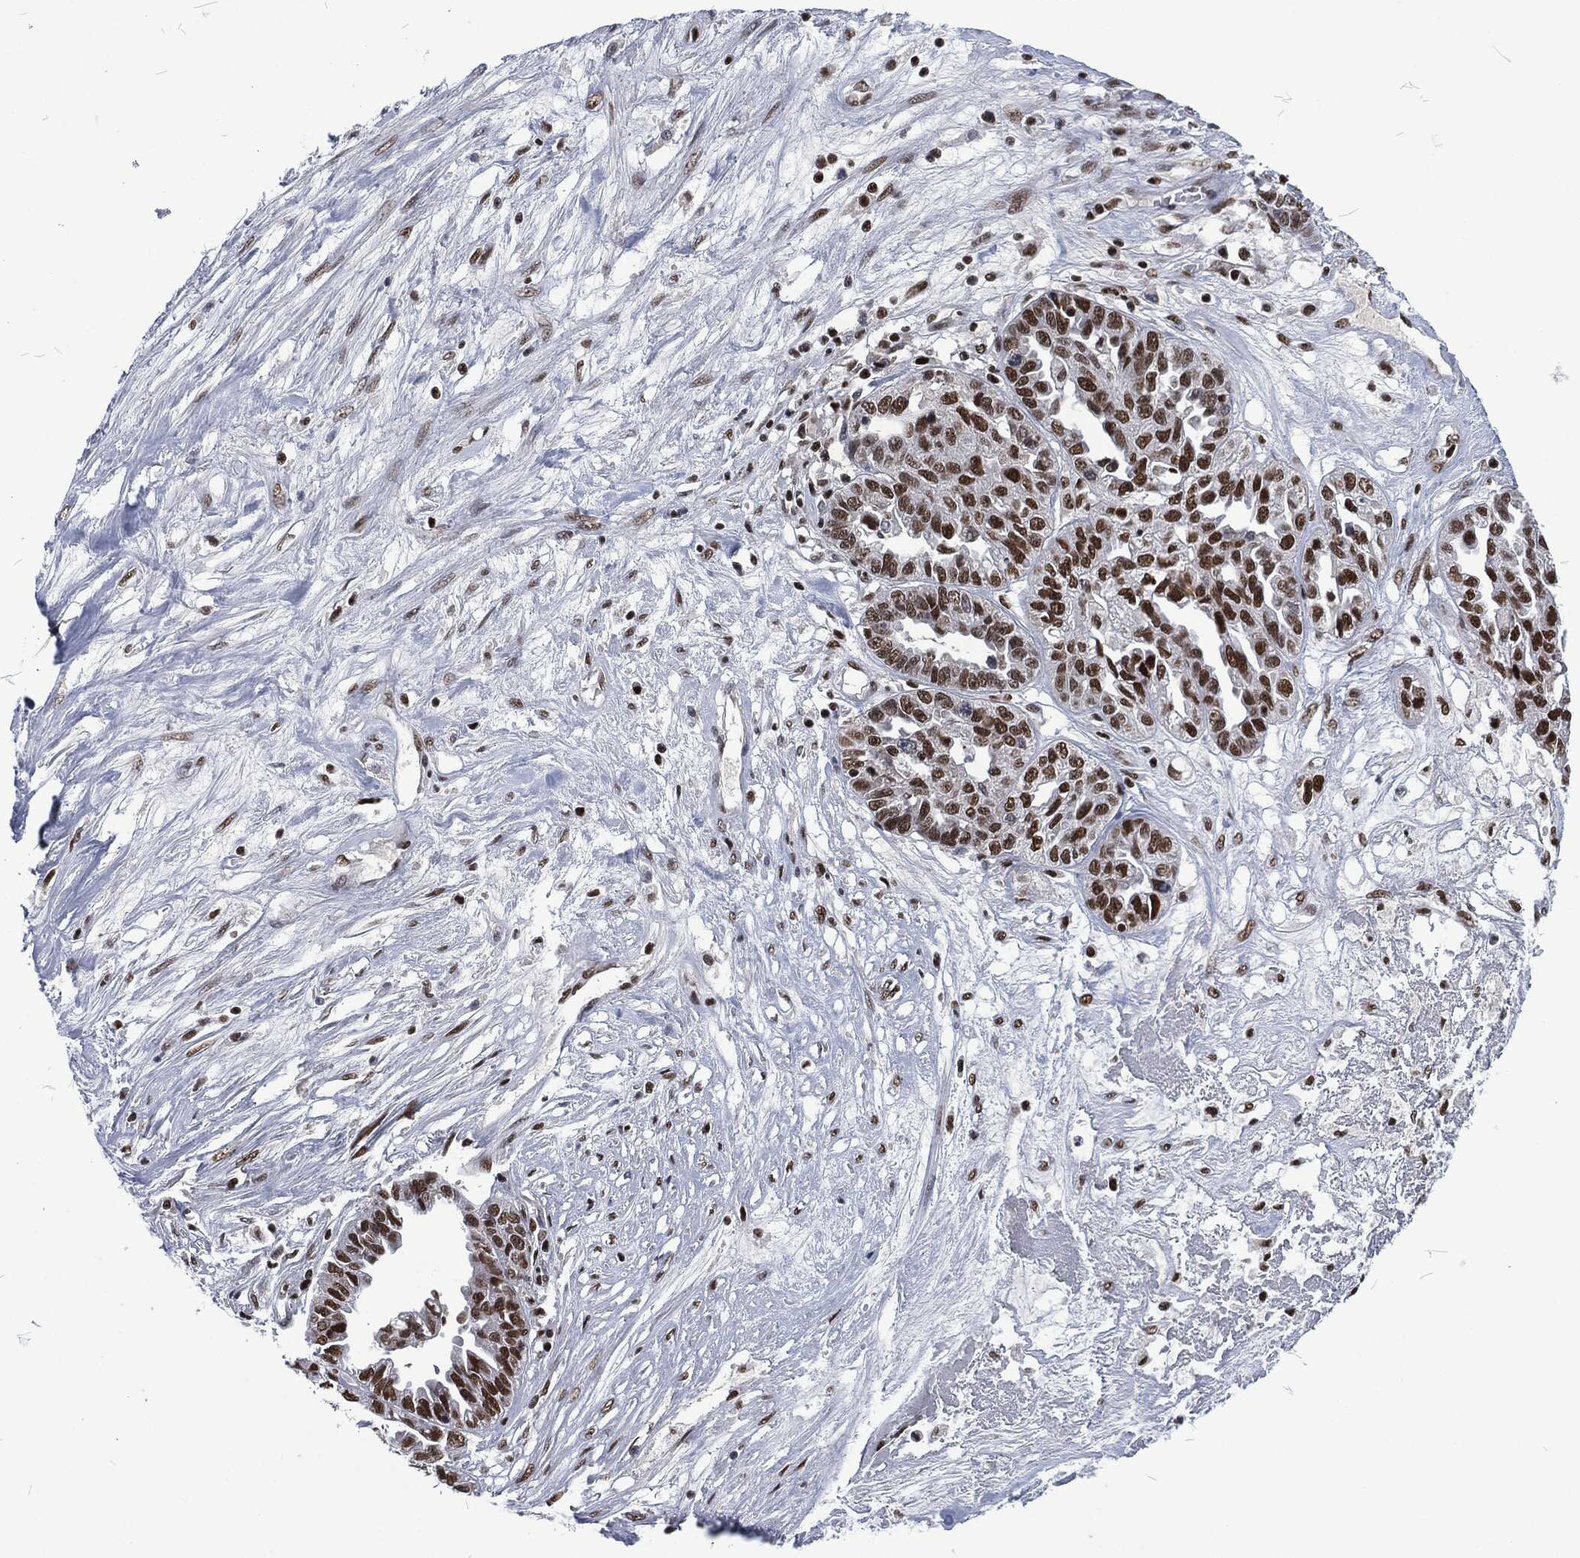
{"staining": {"intensity": "strong", "quantity": "25%-75%", "location": "nuclear"}, "tissue": "ovarian cancer", "cell_type": "Tumor cells", "image_type": "cancer", "snomed": [{"axis": "morphology", "description": "Cystadenocarcinoma, serous, NOS"}, {"axis": "topography", "description": "Ovary"}], "caption": "IHC (DAB) staining of ovarian cancer (serous cystadenocarcinoma) reveals strong nuclear protein positivity in approximately 25%-75% of tumor cells.", "gene": "DCPS", "patient": {"sex": "female", "age": 87}}